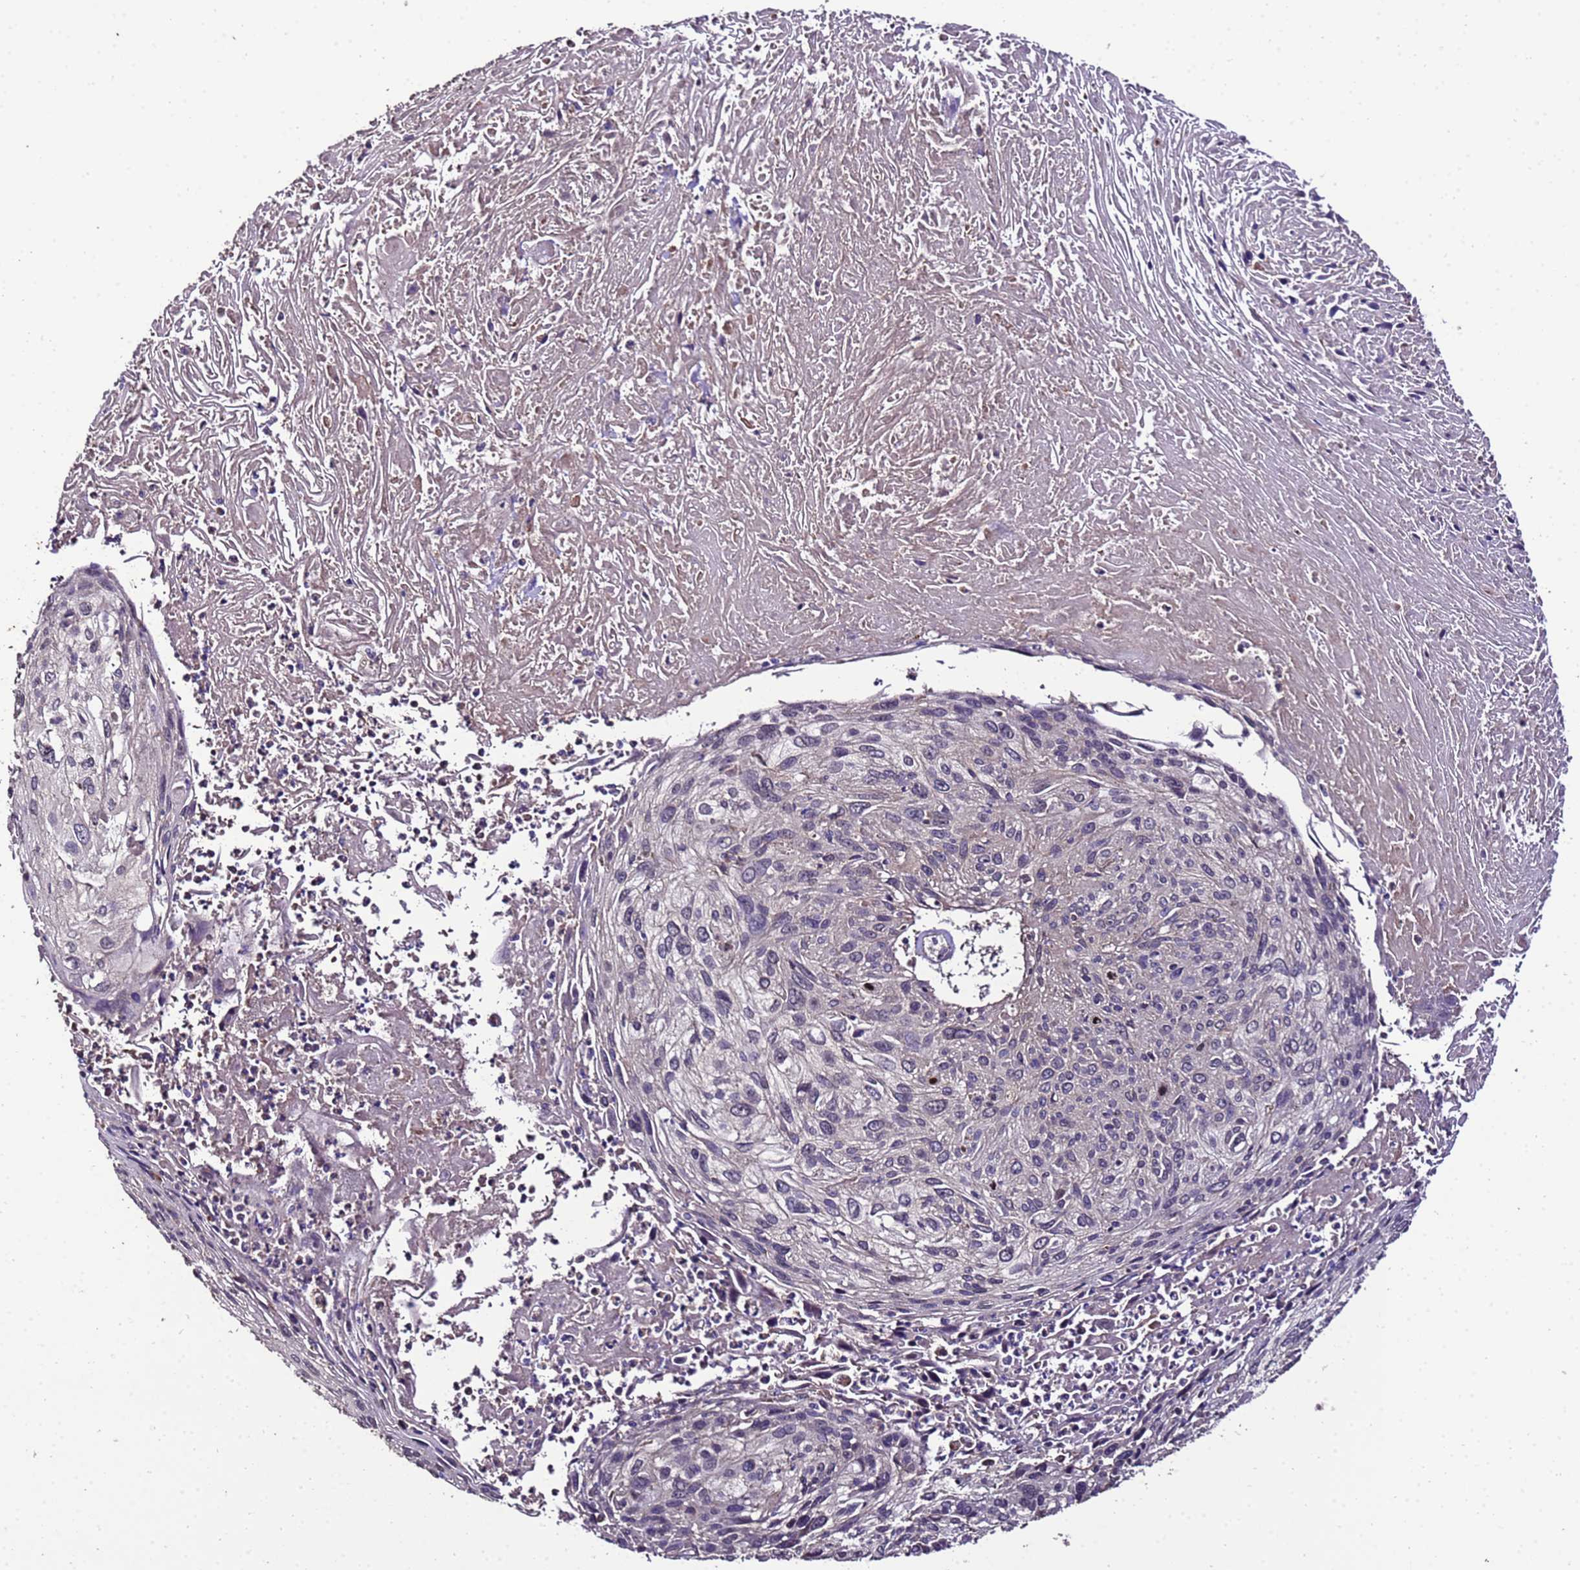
{"staining": {"intensity": "negative", "quantity": "none", "location": "none"}, "tissue": "cervical cancer", "cell_type": "Tumor cells", "image_type": "cancer", "snomed": [{"axis": "morphology", "description": "Squamous cell carcinoma, NOS"}, {"axis": "topography", "description": "Cervix"}], "caption": "Immunohistochemical staining of cervical cancer (squamous cell carcinoma) reveals no significant positivity in tumor cells.", "gene": "ZNF329", "patient": {"sex": "female", "age": 51}}